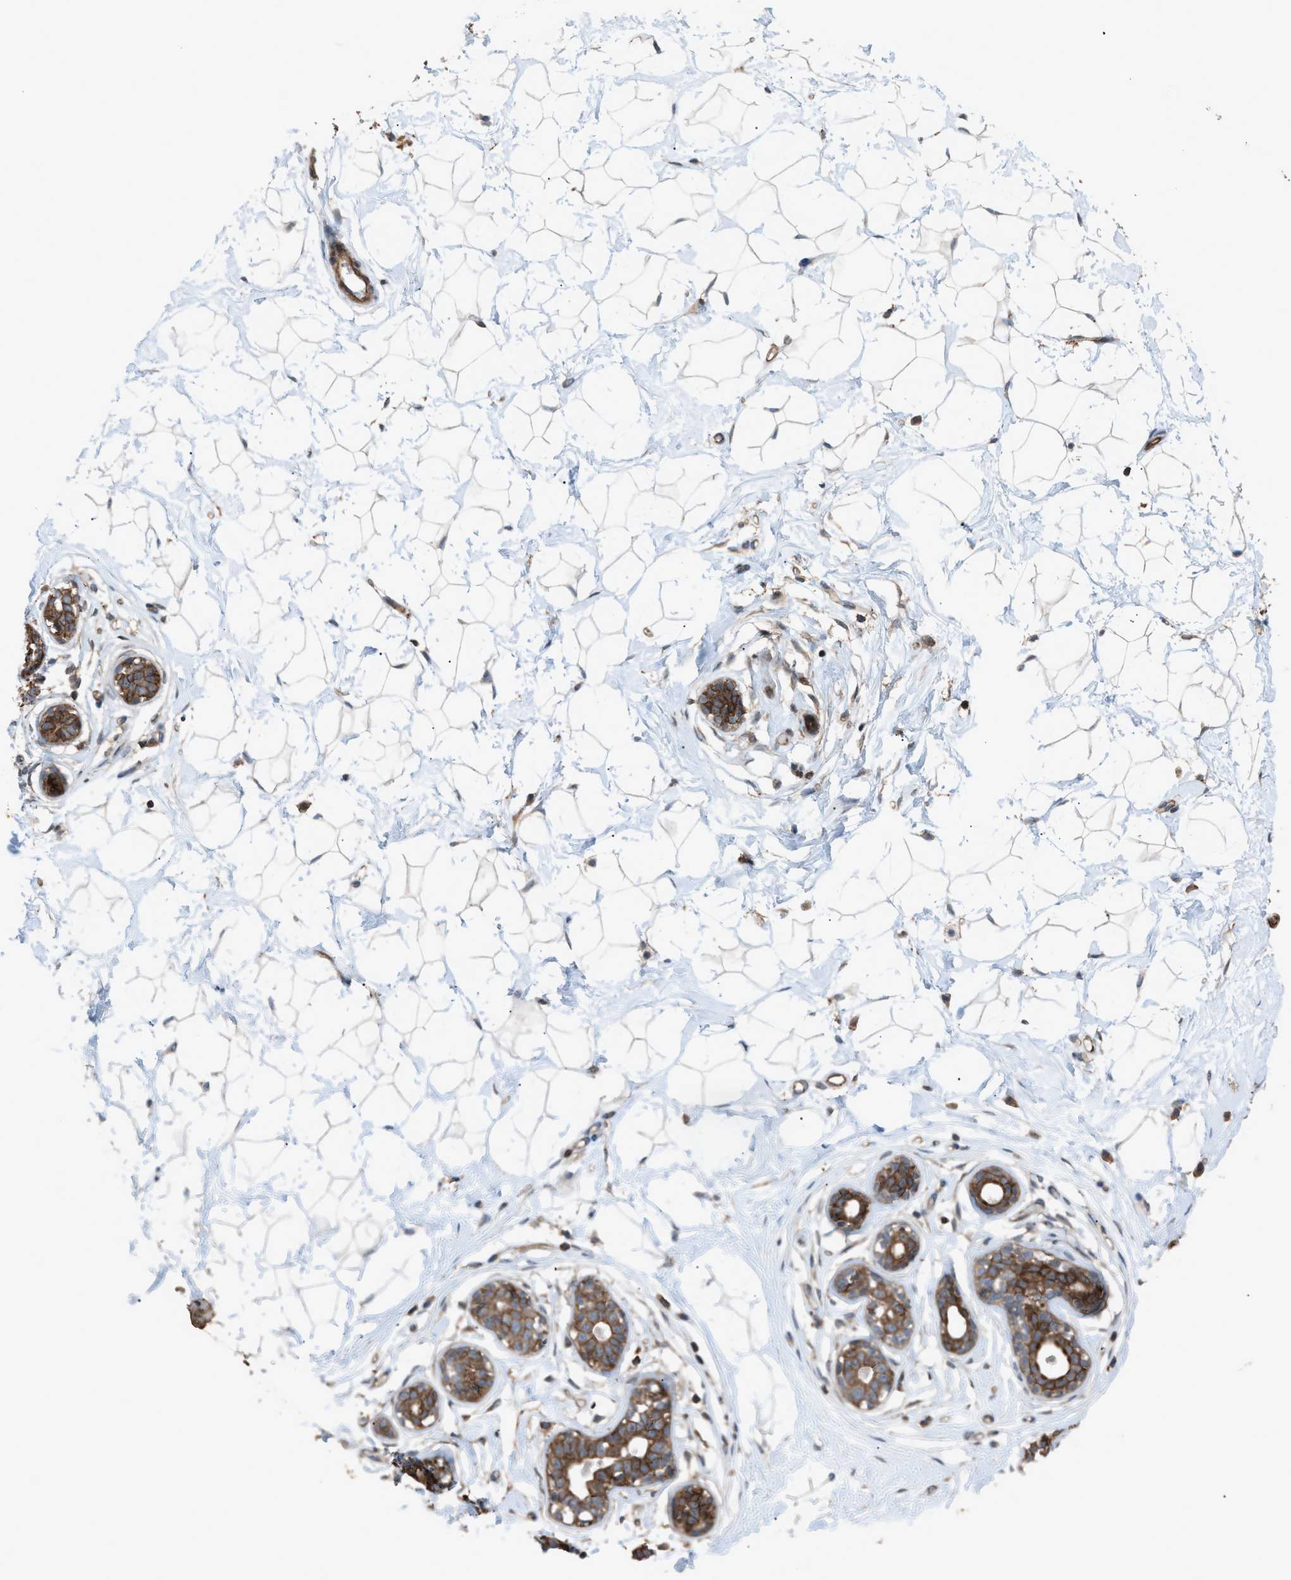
{"staining": {"intensity": "weak", "quantity": ">75%", "location": "cytoplasmic/membranous"}, "tissue": "breast", "cell_type": "Adipocytes", "image_type": "normal", "snomed": [{"axis": "morphology", "description": "Normal tissue, NOS"}, {"axis": "topography", "description": "Breast"}], "caption": "This is an image of IHC staining of benign breast, which shows weak staining in the cytoplasmic/membranous of adipocytes.", "gene": "DYRK1A", "patient": {"sex": "female", "age": 23}}